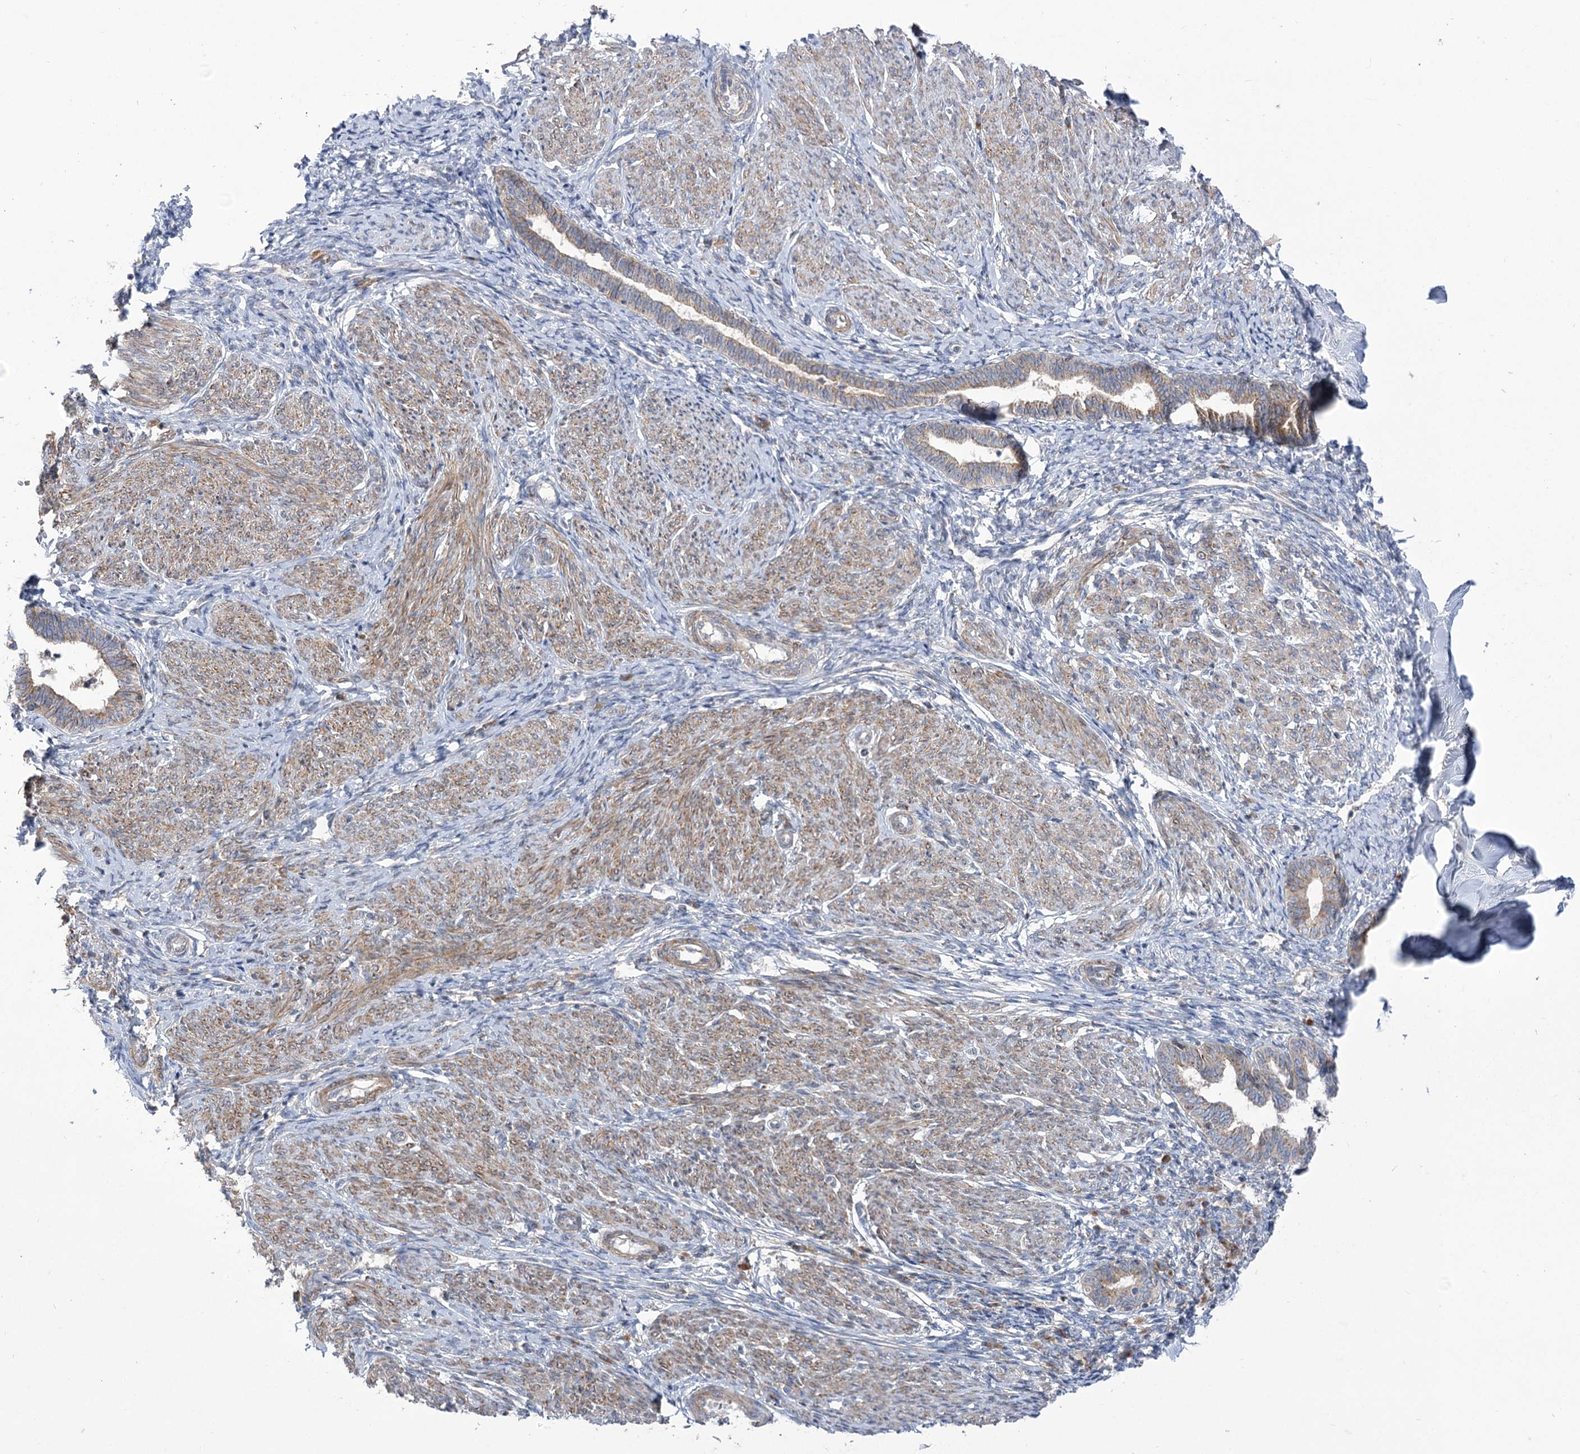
{"staining": {"intensity": "negative", "quantity": "none", "location": "none"}, "tissue": "endometrium", "cell_type": "Cells in endometrial stroma", "image_type": "normal", "snomed": [{"axis": "morphology", "description": "Normal tissue, NOS"}, {"axis": "topography", "description": "Endometrium"}], "caption": "This is a image of immunohistochemistry (IHC) staining of benign endometrium, which shows no positivity in cells in endometrial stroma.", "gene": "GBF1", "patient": {"sex": "female", "age": 72}}